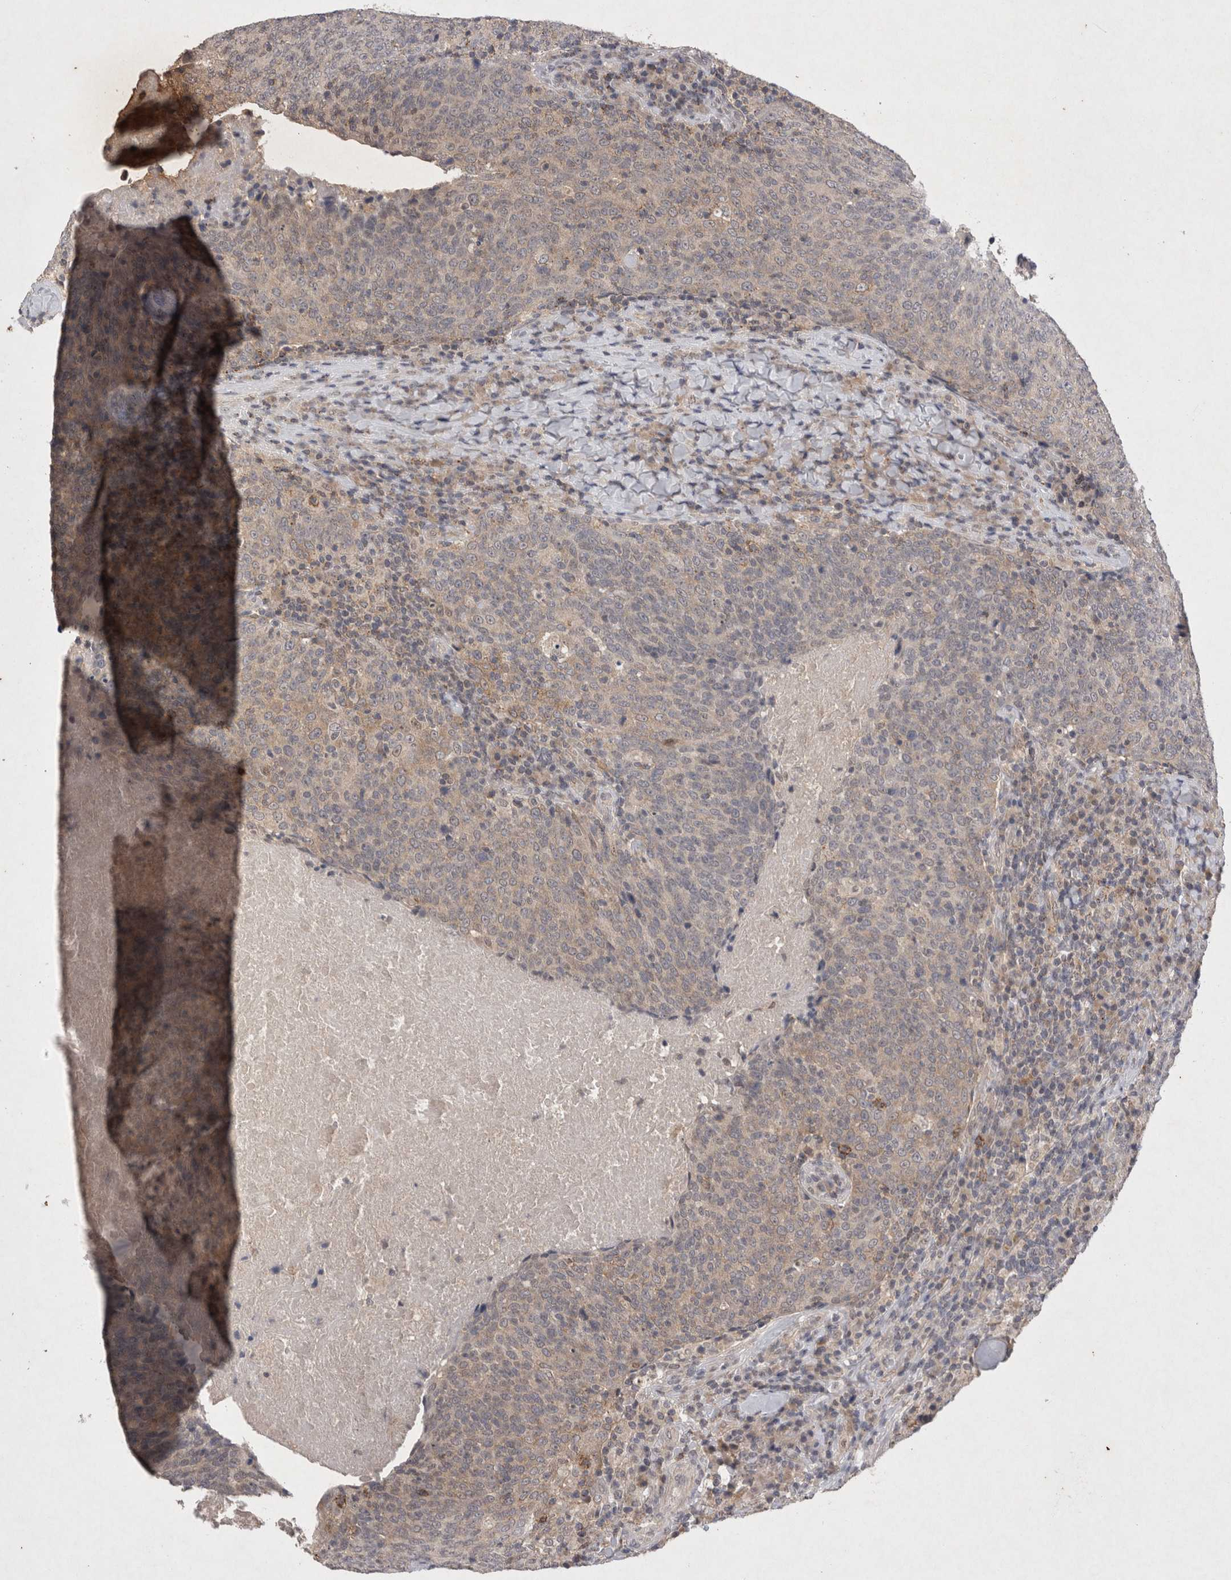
{"staining": {"intensity": "weak", "quantity": ">75%", "location": "cytoplasmic/membranous"}, "tissue": "head and neck cancer", "cell_type": "Tumor cells", "image_type": "cancer", "snomed": [{"axis": "morphology", "description": "Squamous cell carcinoma, NOS"}, {"axis": "morphology", "description": "Squamous cell carcinoma, metastatic, NOS"}, {"axis": "topography", "description": "Lymph node"}, {"axis": "topography", "description": "Head-Neck"}], "caption": "Immunohistochemistry (IHC) histopathology image of neoplastic tissue: human squamous cell carcinoma (head and neck) stained using IHC shows low levels of weak protein expression localized specifically in the cytoplasmic/membranous of tumor cells, appearing as a cytoplasmic/membranous brown color.", "gene": "RASSF3", "patient": {"sex": "male", "age": 62}}